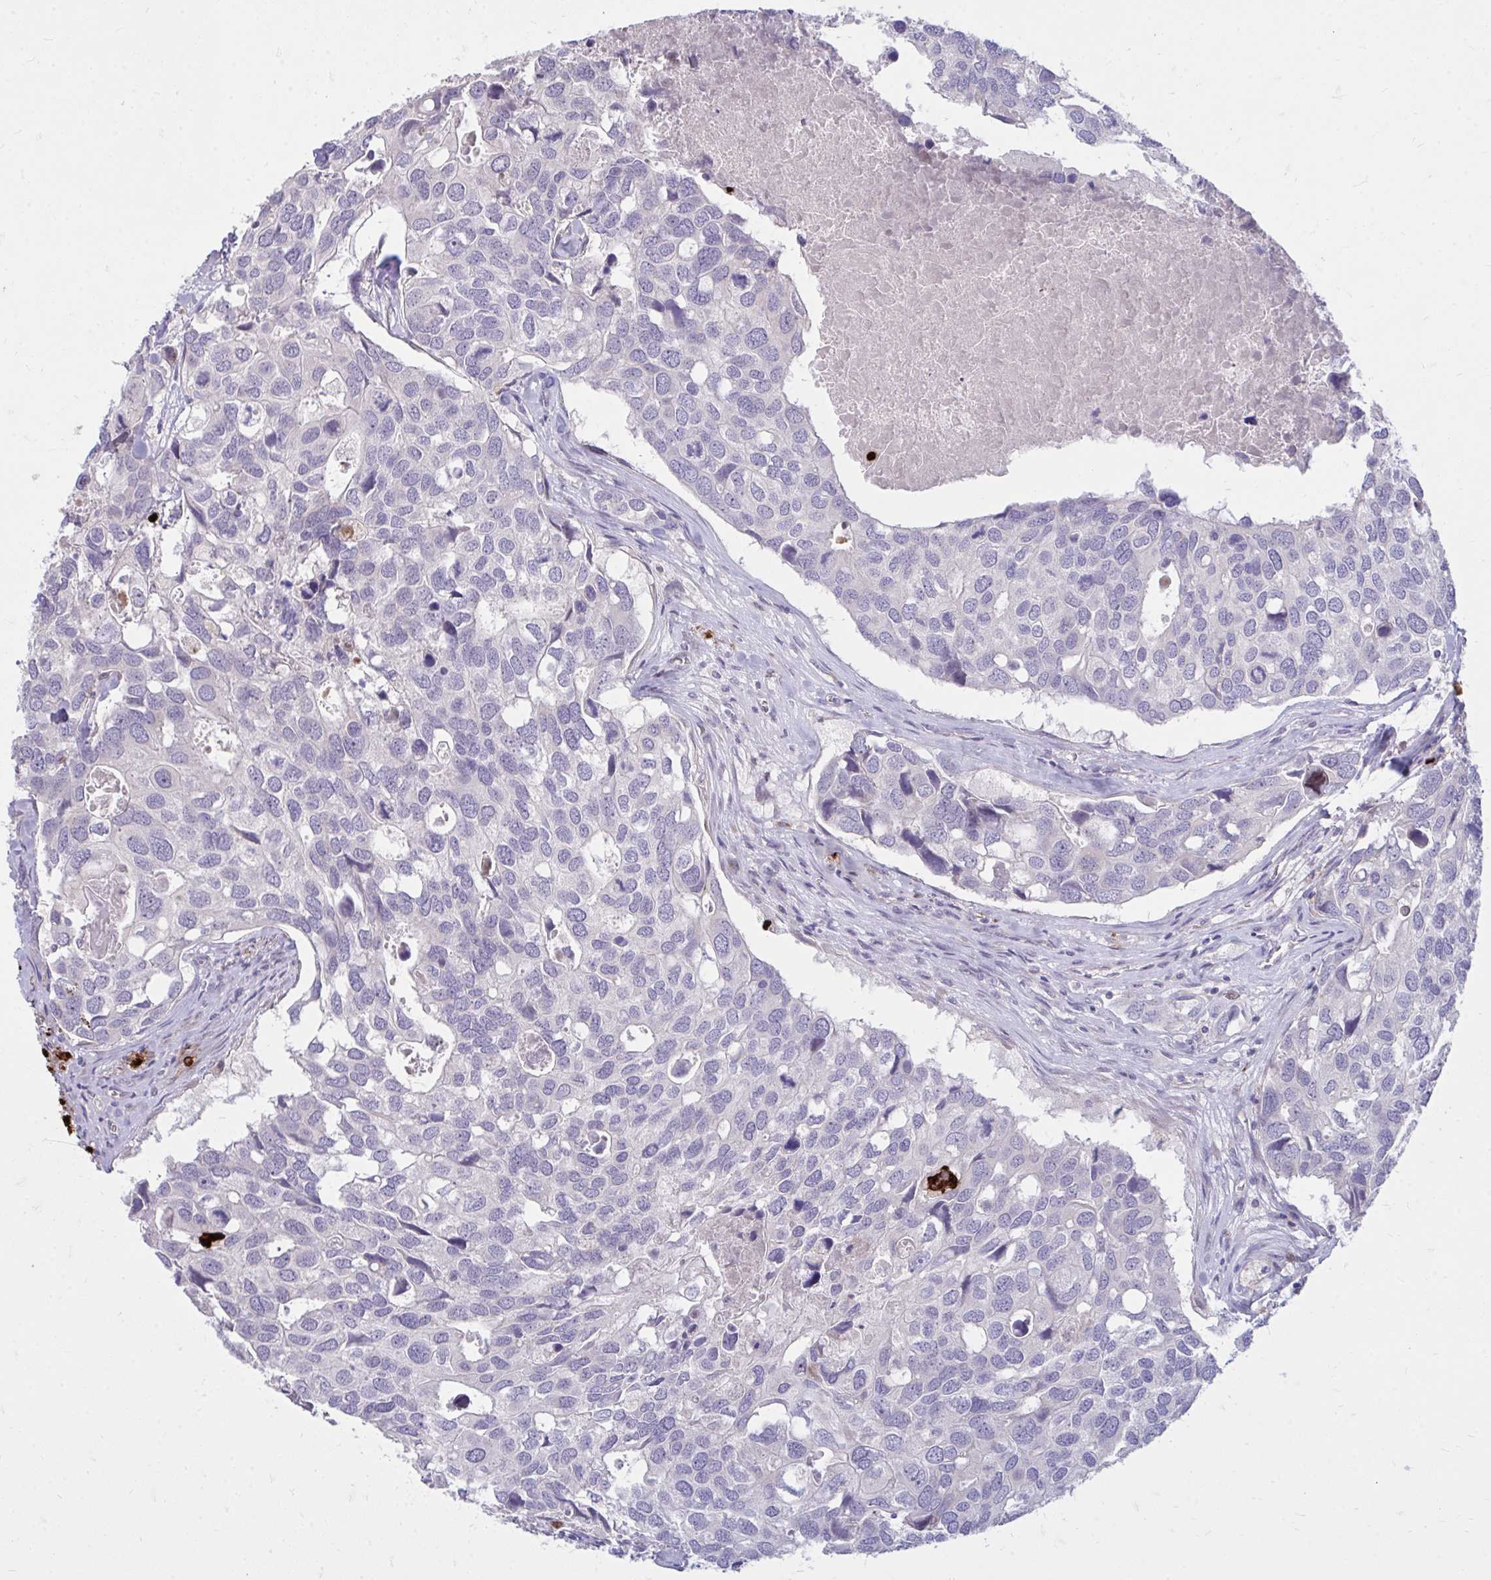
{"staining": {"intensity": "negative", "quantity": "none", "location": "none"}, "tissue": "breast cancer", "cell_type": "Tumor cells", "image_type": "cancer", "snomed": [{"axis": "morphology", "description": "Duct carcinoma"}, {"axis": "topography", "description": "Breast"}], "caption": "Micrograph shows no protein expression in tumor cells of breast cancer tissue. (Brightfield microscopy of DAB immunohistochemistry (IHC) at high magnification).", "gene": "RAB6B", "patient": {"sex": "female", "age": 83}}